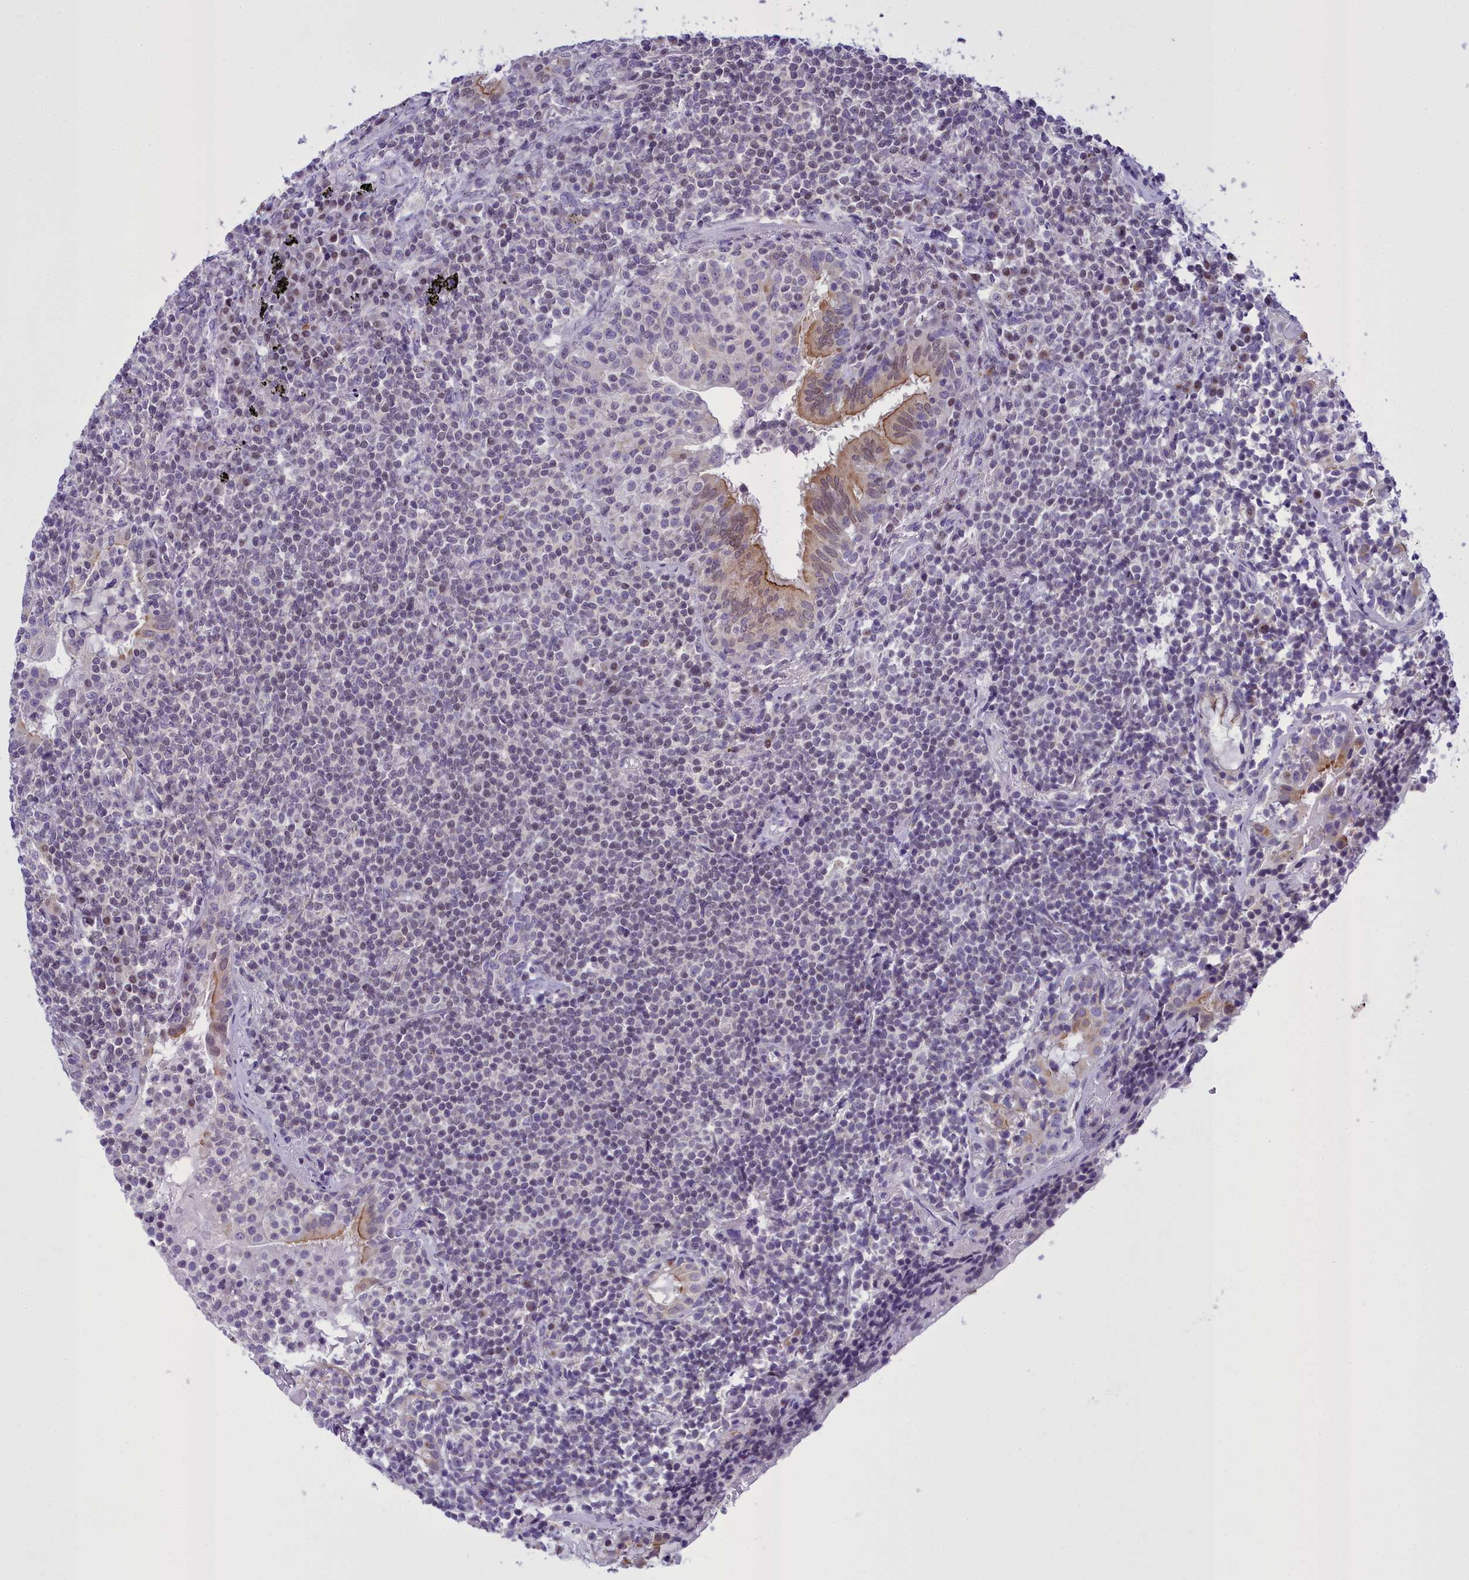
{"staining": {"intensity": "negative", "quantity": "none", "location": "none"}, "tissue": "lymphoma", "cell_type": "Tumor cells", "image_type": "cancer", "snomed": [{"axis": "morphology", "description": "Malignant lymphoma, non-Hodgkin's type, Low grade"}, {"axis": "topography", "description": "Lung"}], "caption": "A high-resolution photomicrograph shows immunohistochemistry staining of lymphoma, which reveals no significant expression in tumor cells.", "gene": "B9D2", "patient": {"sex": "female", "age": 71}}